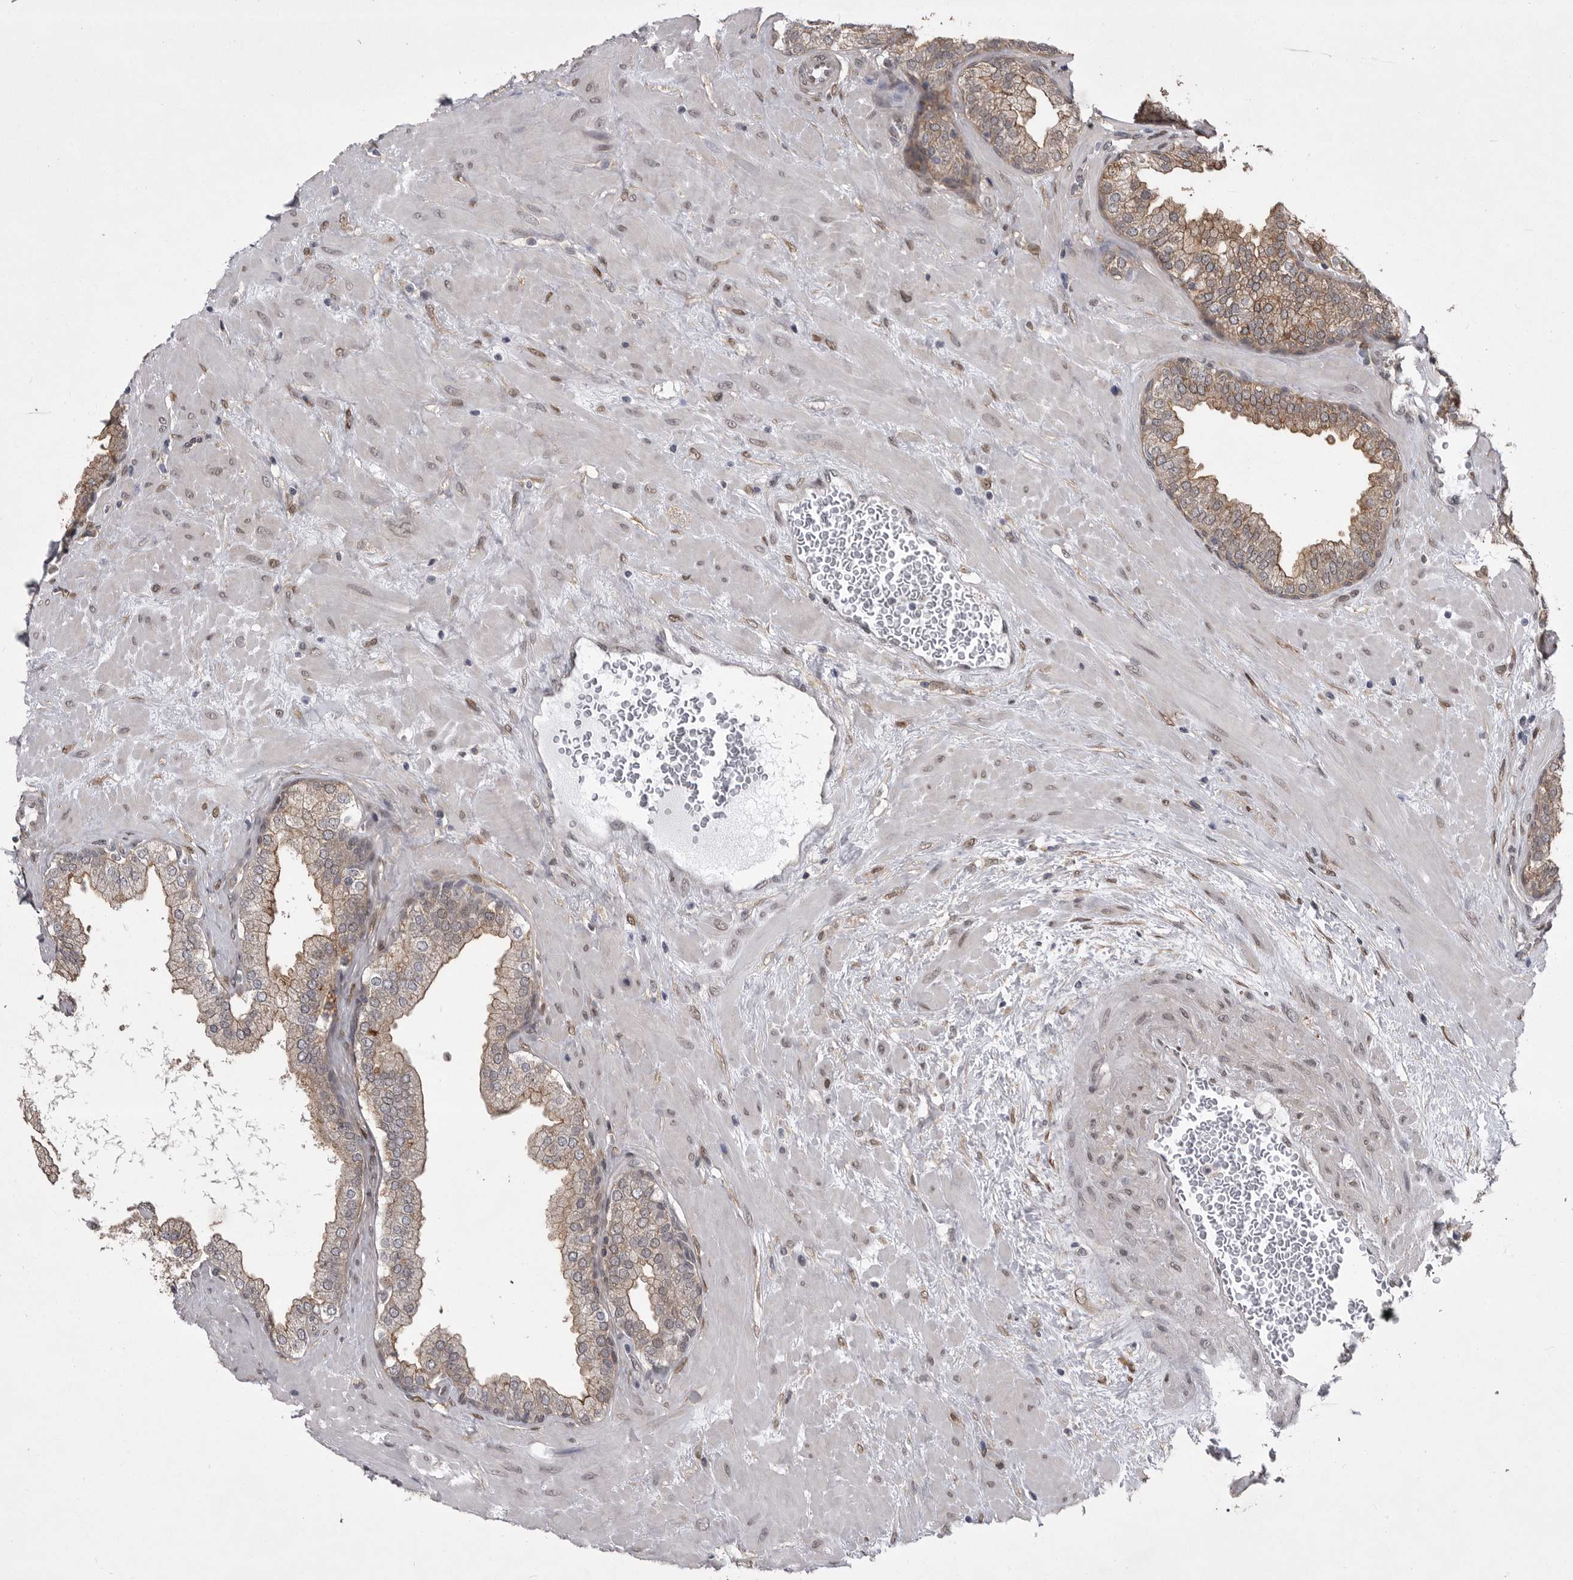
{"staining": {"intensity": "moderate", "quantity": ">75%", "location": "cytoplasmic/membranous"}, "tissue": "prostate", "cell_type": "Glandular cells", "image_type": "normal", "snomed": [{"axis": "morphology", "description": "Normal tissue, NOS"}, {"axis": "topography", "description": "Prostate"}], "caption": "Benign prostate exhibits moderate cytoplasmic/membranous staining in about >75% of glandular cells The protein of interest is stained brown, and the nuclei are stained in blue (DAB IHC with brightfield microscopy, high magnification)..", "gene": "ABL1", "patient": {"sex": "male", "age": 51}}